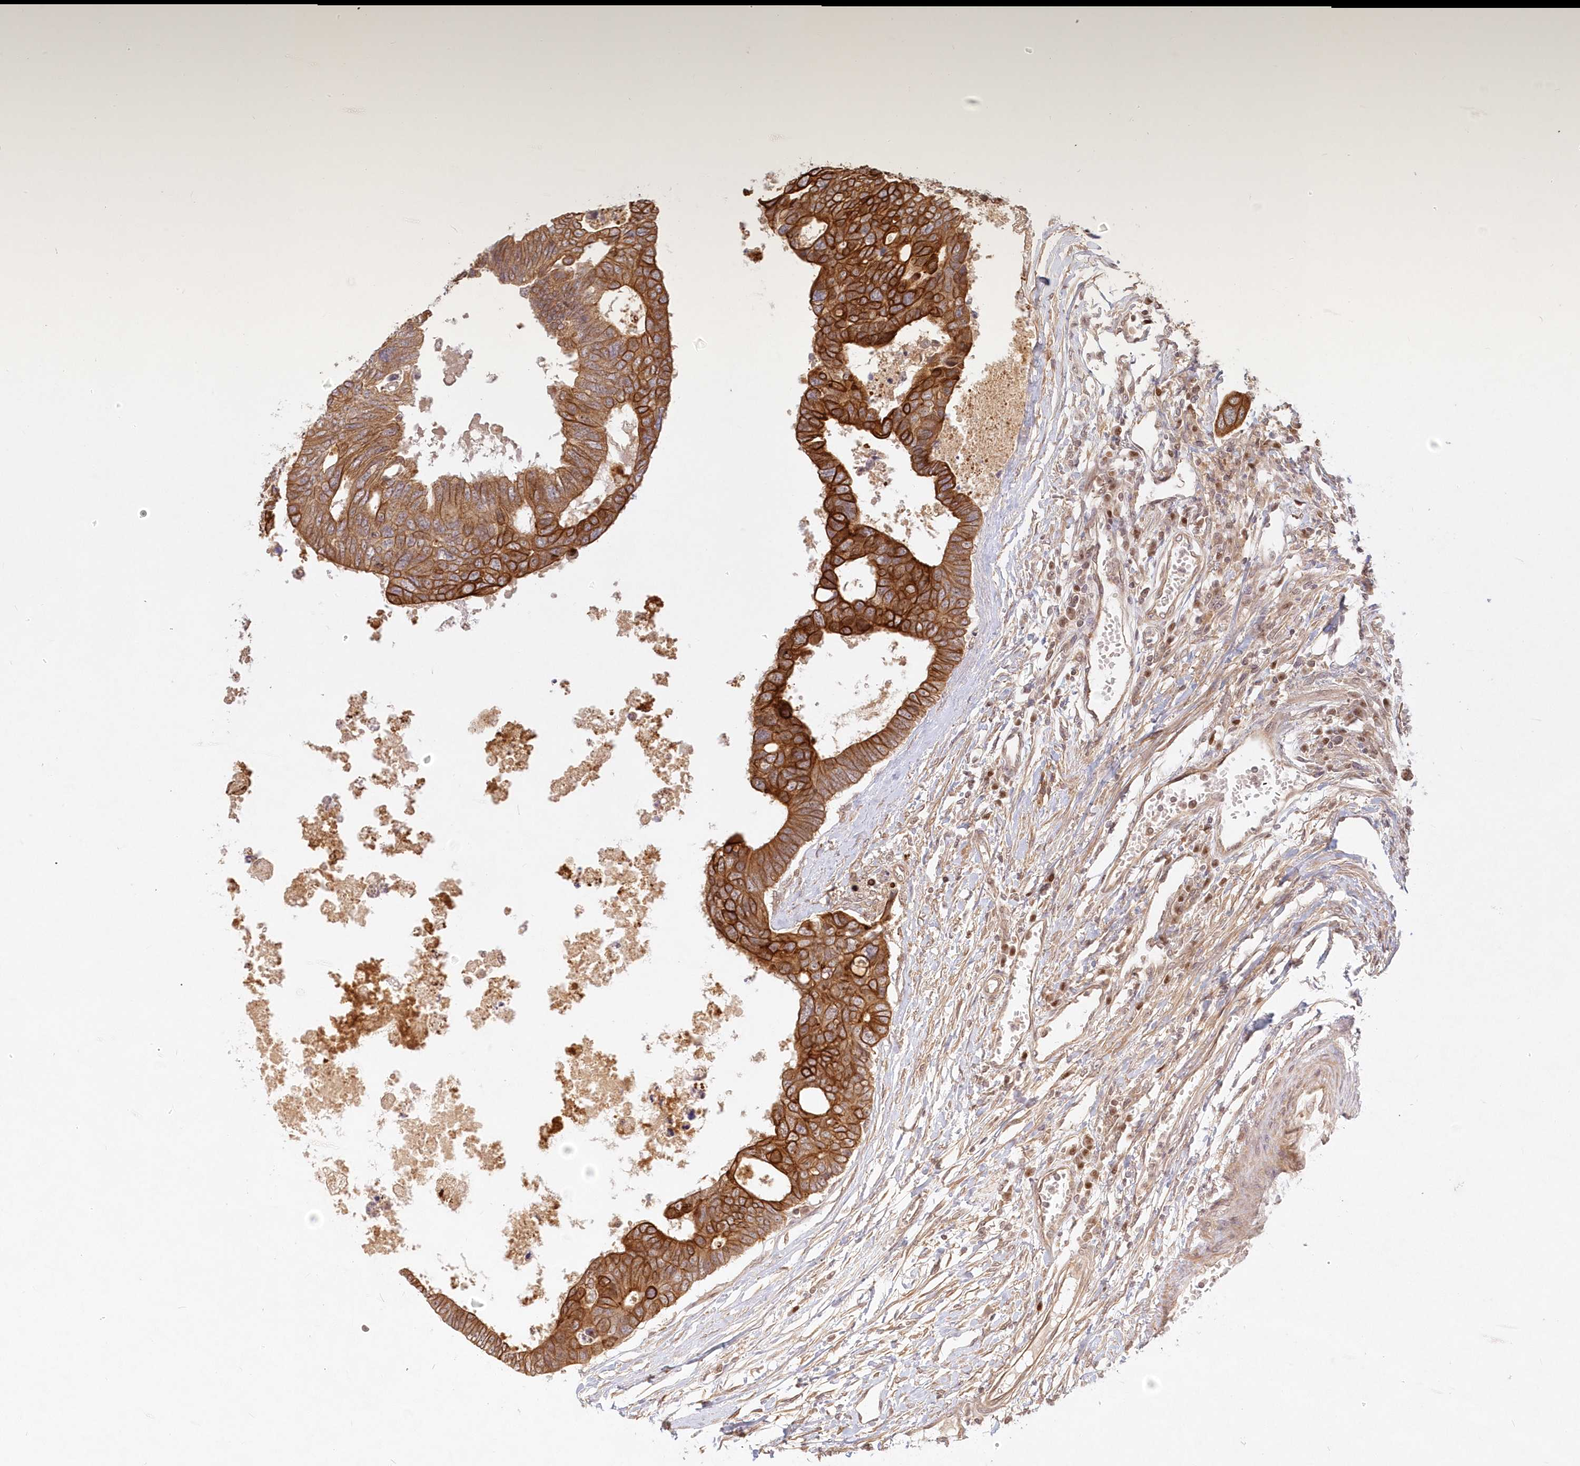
{"staining": {"intensity": "strong", "quantity": ">75%", "location": "cytoplasmic/membranous"}, "tissue": "colorectal cancer", "cell_type": "Tumor cells", "image_type": "cancer", "snomed": [{"axis": "morphology", "description": "Adenocarcinoma, NOS"}, {"axis": "topography", "description": "Rectum"}], "caption": "About >75% of tumor cells in human colorectal adenocarcinoma show strong cytoplasmic/membranous protein expression as visualized by brown immunohistochemical staining.", "gene": "KIAA0232", "patient": {"sex": "male", "age": 84}}